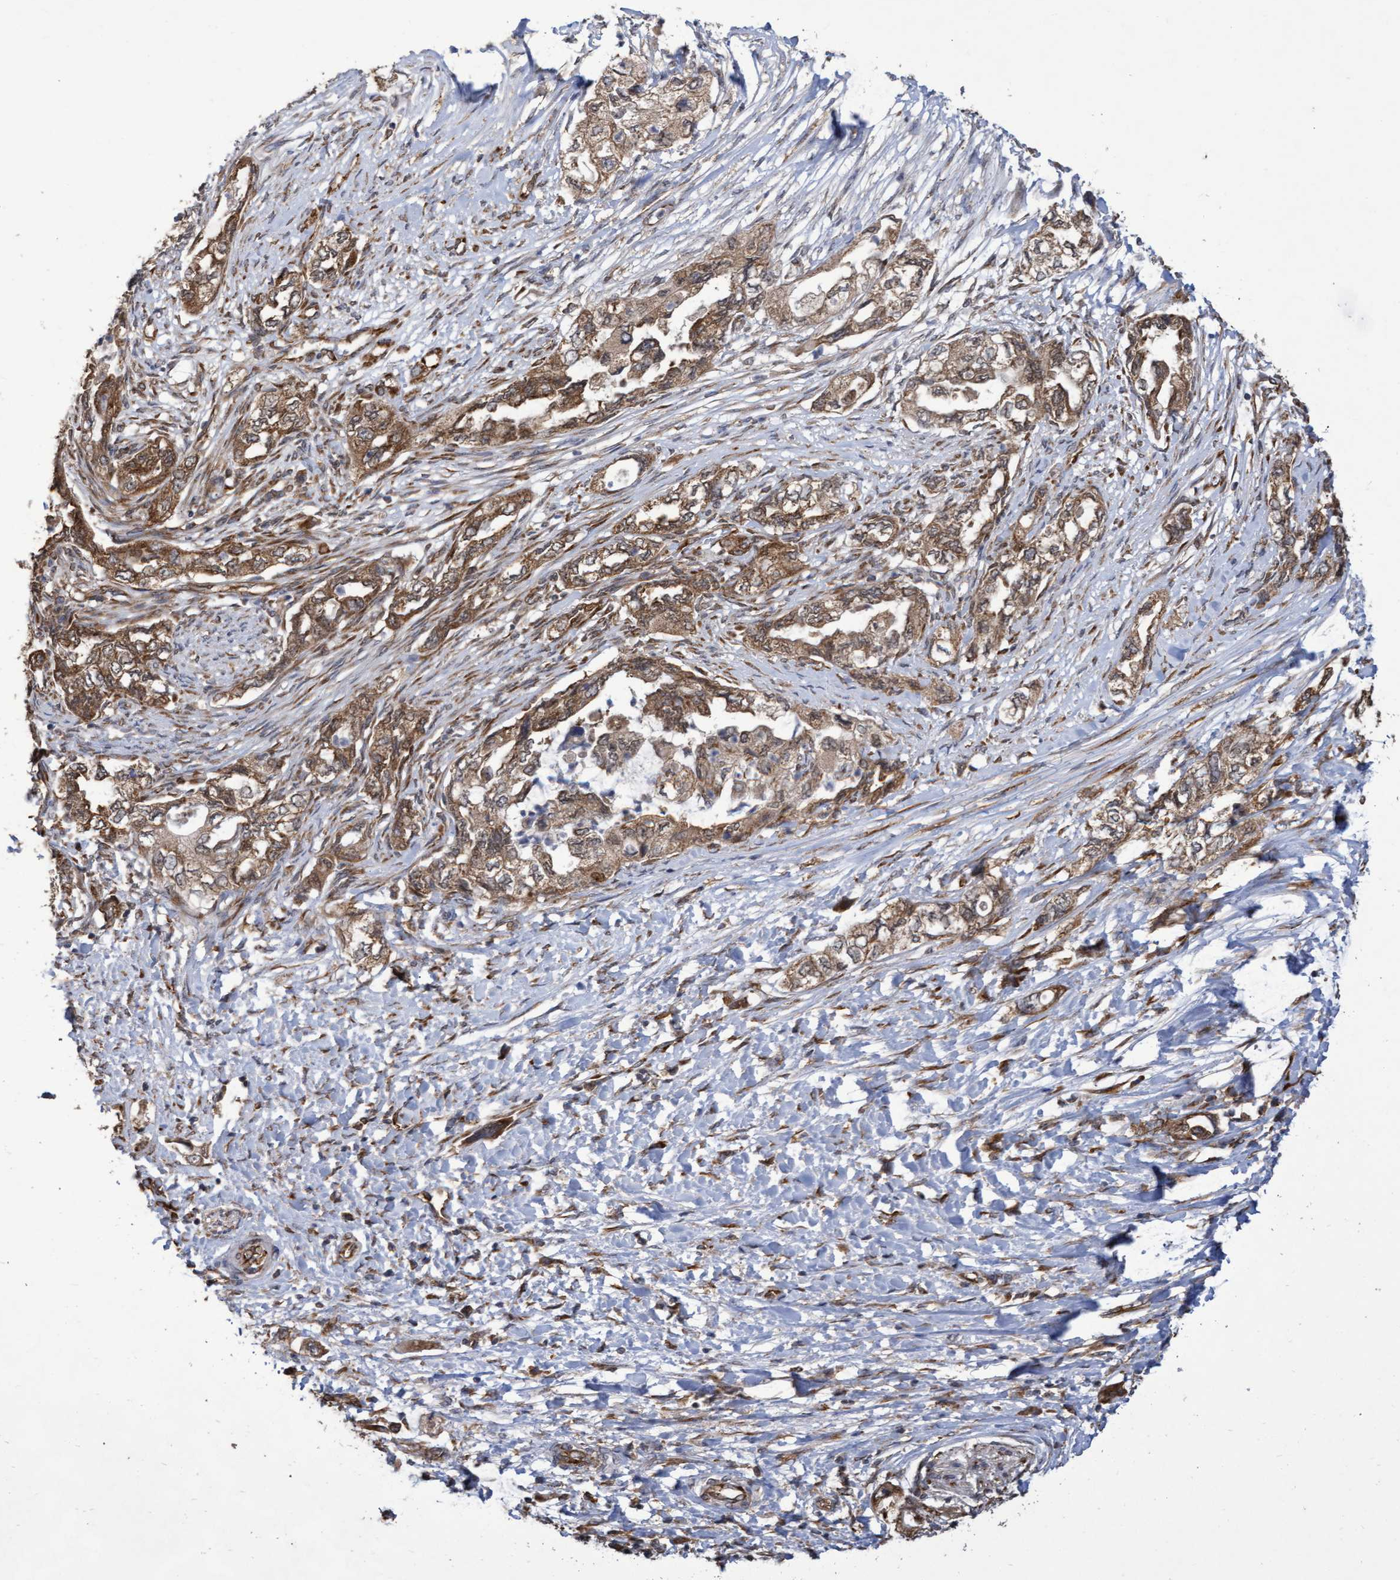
{"staining": {"intensity": "moderate", "quantity": ">75%", "location": "cytoplasmic/membranous"}, "tissue": "pancreatic cancer", "cell_type": "Tumor cells", "image_type": "cancer", "snomed": [{"axis": "morphology", "description": "Adenocarcinoma, NOS"}, {"axis": "topography", "description": "Pancreas"}], "caption": "Pancreatic adenocarcinoma stained for a protein exhibits moderate cytoplasmic/membranous positivity in tumor cells.", "gene": "ABCF2", "patient": {"sex": "female", "age": 73}}